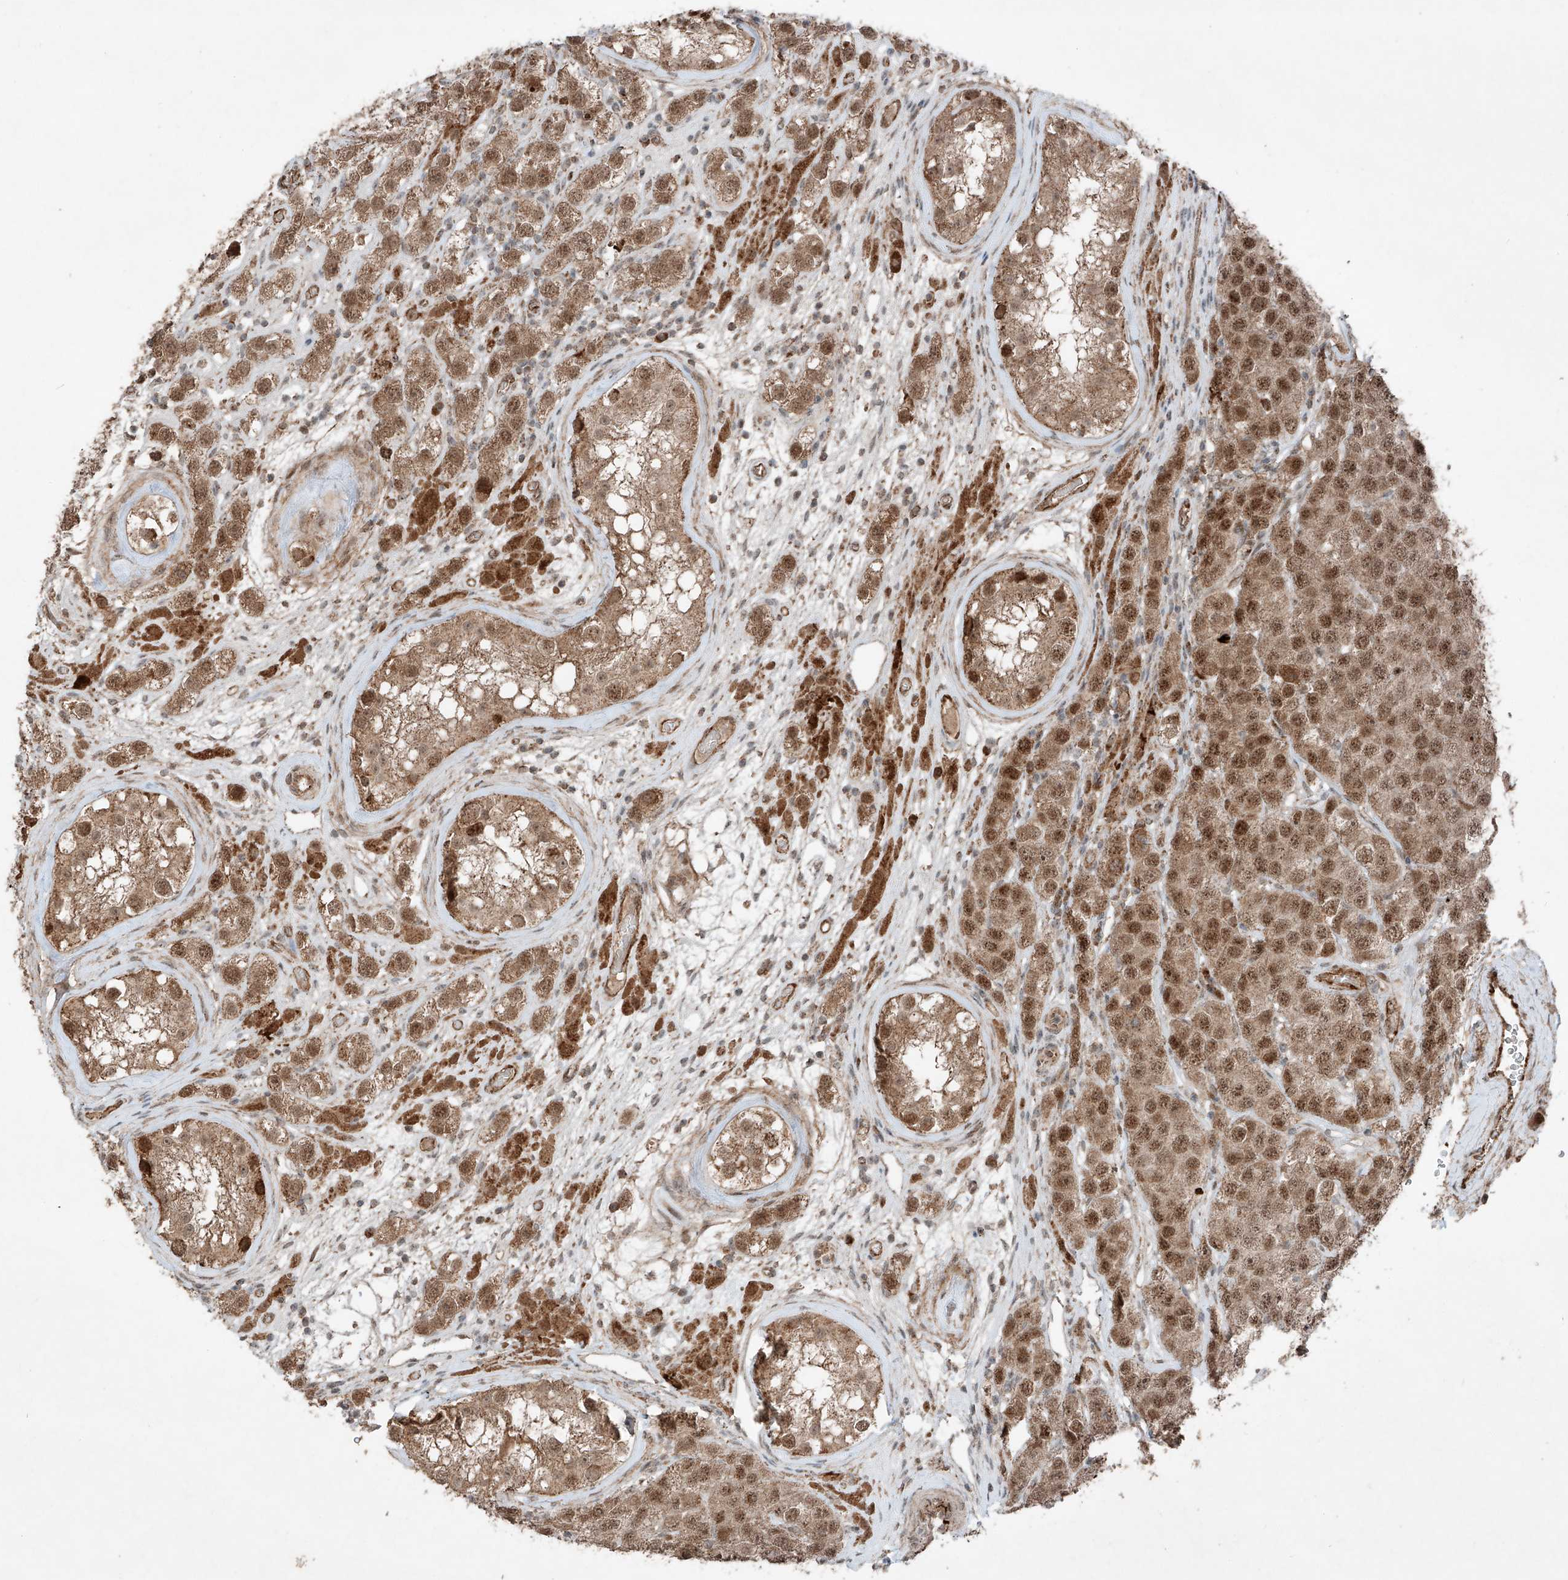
{"staining": {"intensity": "moderate", "quantity": ">75%", "location": "cytoplasmic/membranous,nuclear"}, "tissue": "testis cancer", "cell_type": "Tumor cells", "image_type": "cancer", "snomed": [{"axis": "morphology", "description": "Seminoma, NOS"}, {"axis": "topography", "description": "Testis"}], "caption": "Protein staining demonstrates moderate cytoplasmic/membranous and nuclear staining in approximately >75% of tumor cells in testis seminoma. (DAB = brown stain, brightfield microscopy at high magnification).", "gene": "ZNF620", "patient": {"sex": "male", "age": 28}}